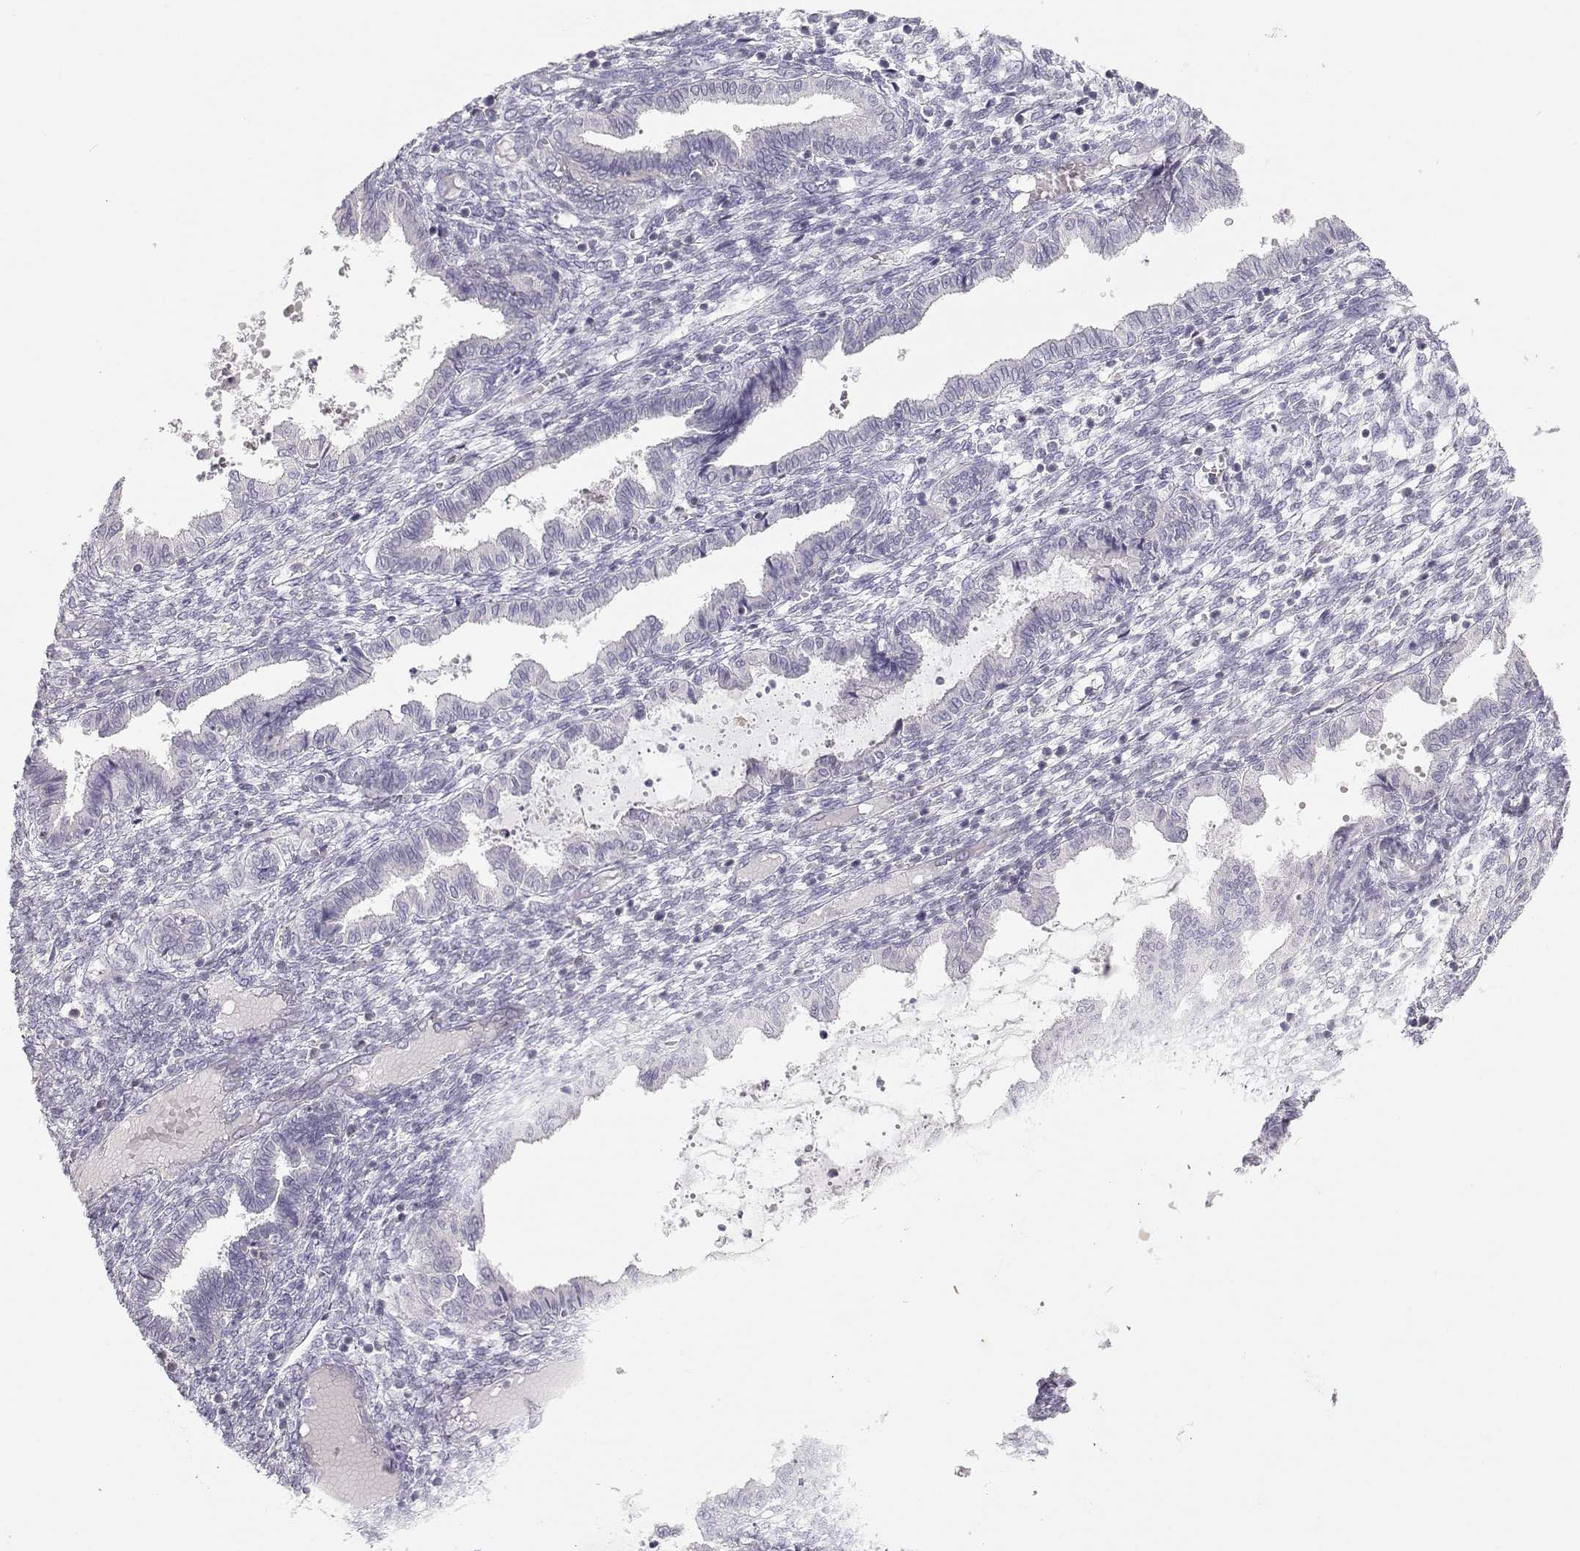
{"staining": {"intensity": "negative", "quantity": "none", "location": "none"}, "tissue": "endometrium", "cell_type": "Cells in endometrial stroma", "image_type": "normal", "snomed": [{"axis": "morphology", "description": "Normal tissue, NOS"}, {"axis": "topography", "description": "Endometrium"}], "caption": "DAB (3,3'-diaminobenzidine) immunohistochemical staining of benign human endometrium displays no significant staining in cells in endometrial stroma.", "gene": "FAM166A", "patient": {"sex": "female", "age": 43}}